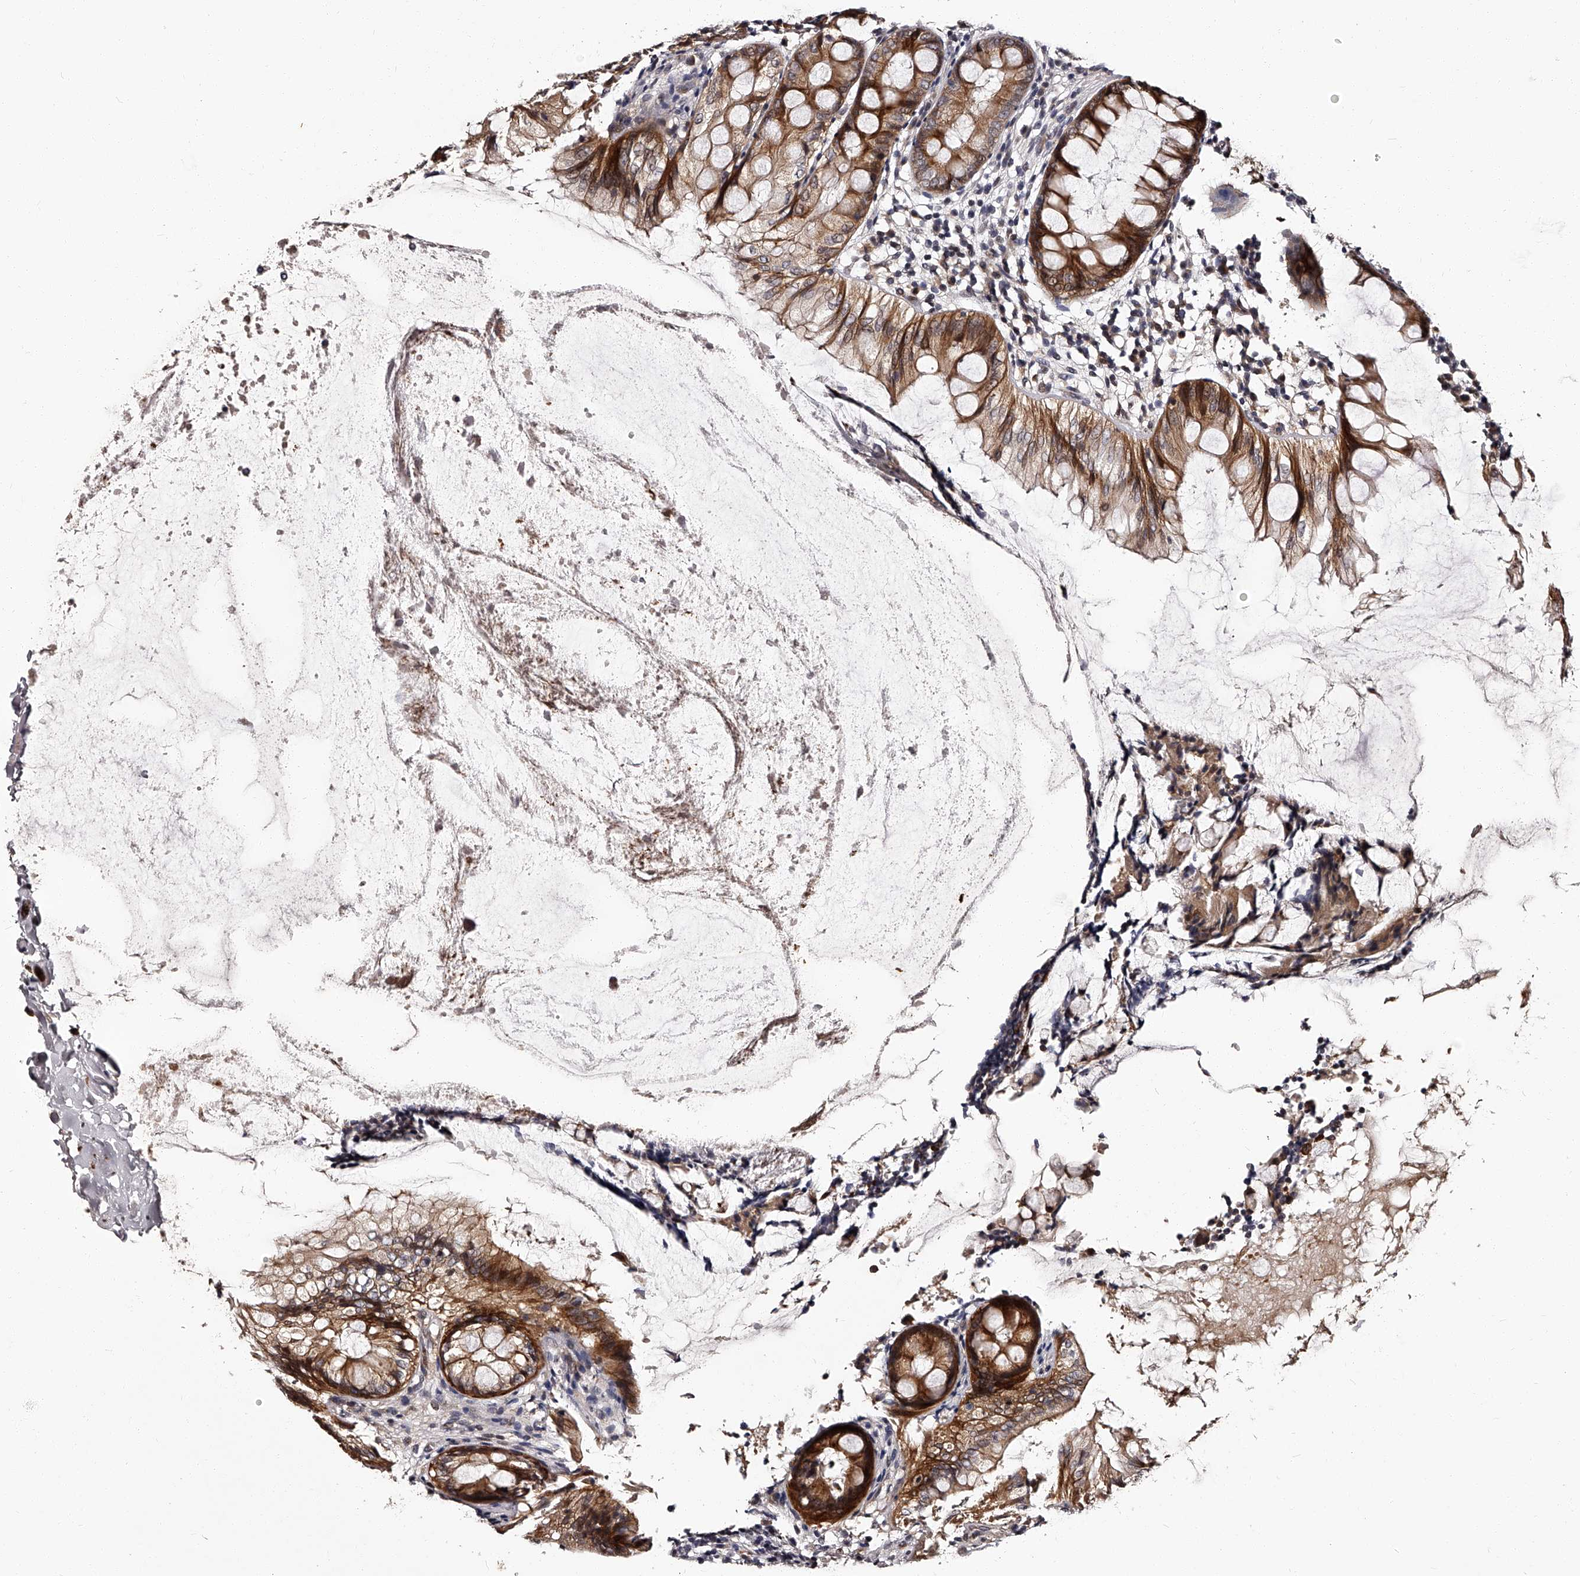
{"staining": {"intensity": "strong", "quantity": ">75%", "location": "cytoplasmic/membranous"}, "tissue": "appendix", "cell_type": "Glandular cells", "image_type": "normal", "snomed": [{"axis": "morphology", "description": "Normal tissue, NOS"}, {"axis": "topography", "description": "Appendix"}], "caption": "Strong cytoplasmic/membranous staining for a protein is identified in about >75% of glandular cells of normal appendix using immunohistochemistry.", "gene": "RSC1A1", "patient": {"sex": "female", "age": 77}}